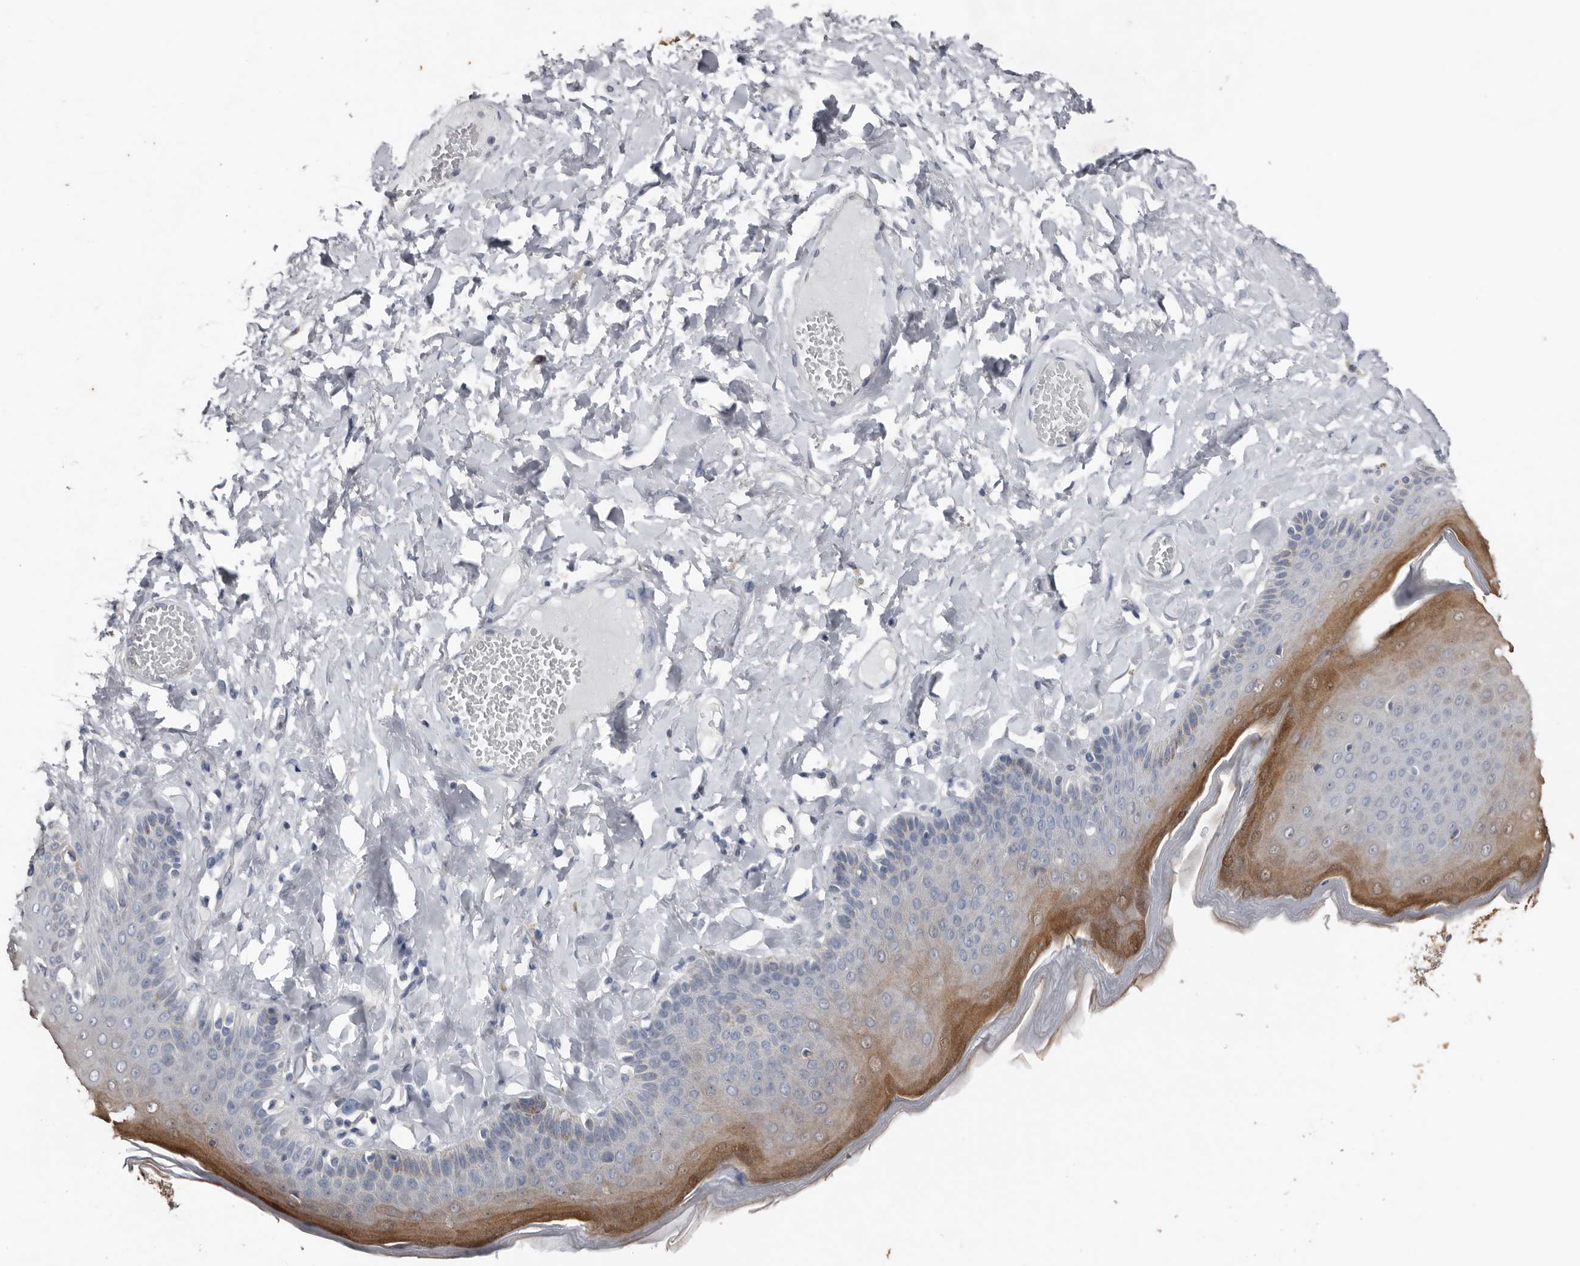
{"staining": {"intensity": "moderate", "quantity": "<25%", "location": "cytoplasmic/membranous"}, "tissue": "skin", "cell_type": "Epidermal cells", "image_type": "normal", "snomed": [{"axis": "morphology", "description": "Normal tissue, NOS"}, {"axis": "topography", "description": "Anal"}], "caption": "The immunohistochemical stain labels moderate cytoplasmic/membranous expression in epidermal cells of unremarkable skin. (IHC, brightfield microscopy, high magnification).", "gene": "FABP7", "patient": {"sex": "male", "age": 69}}